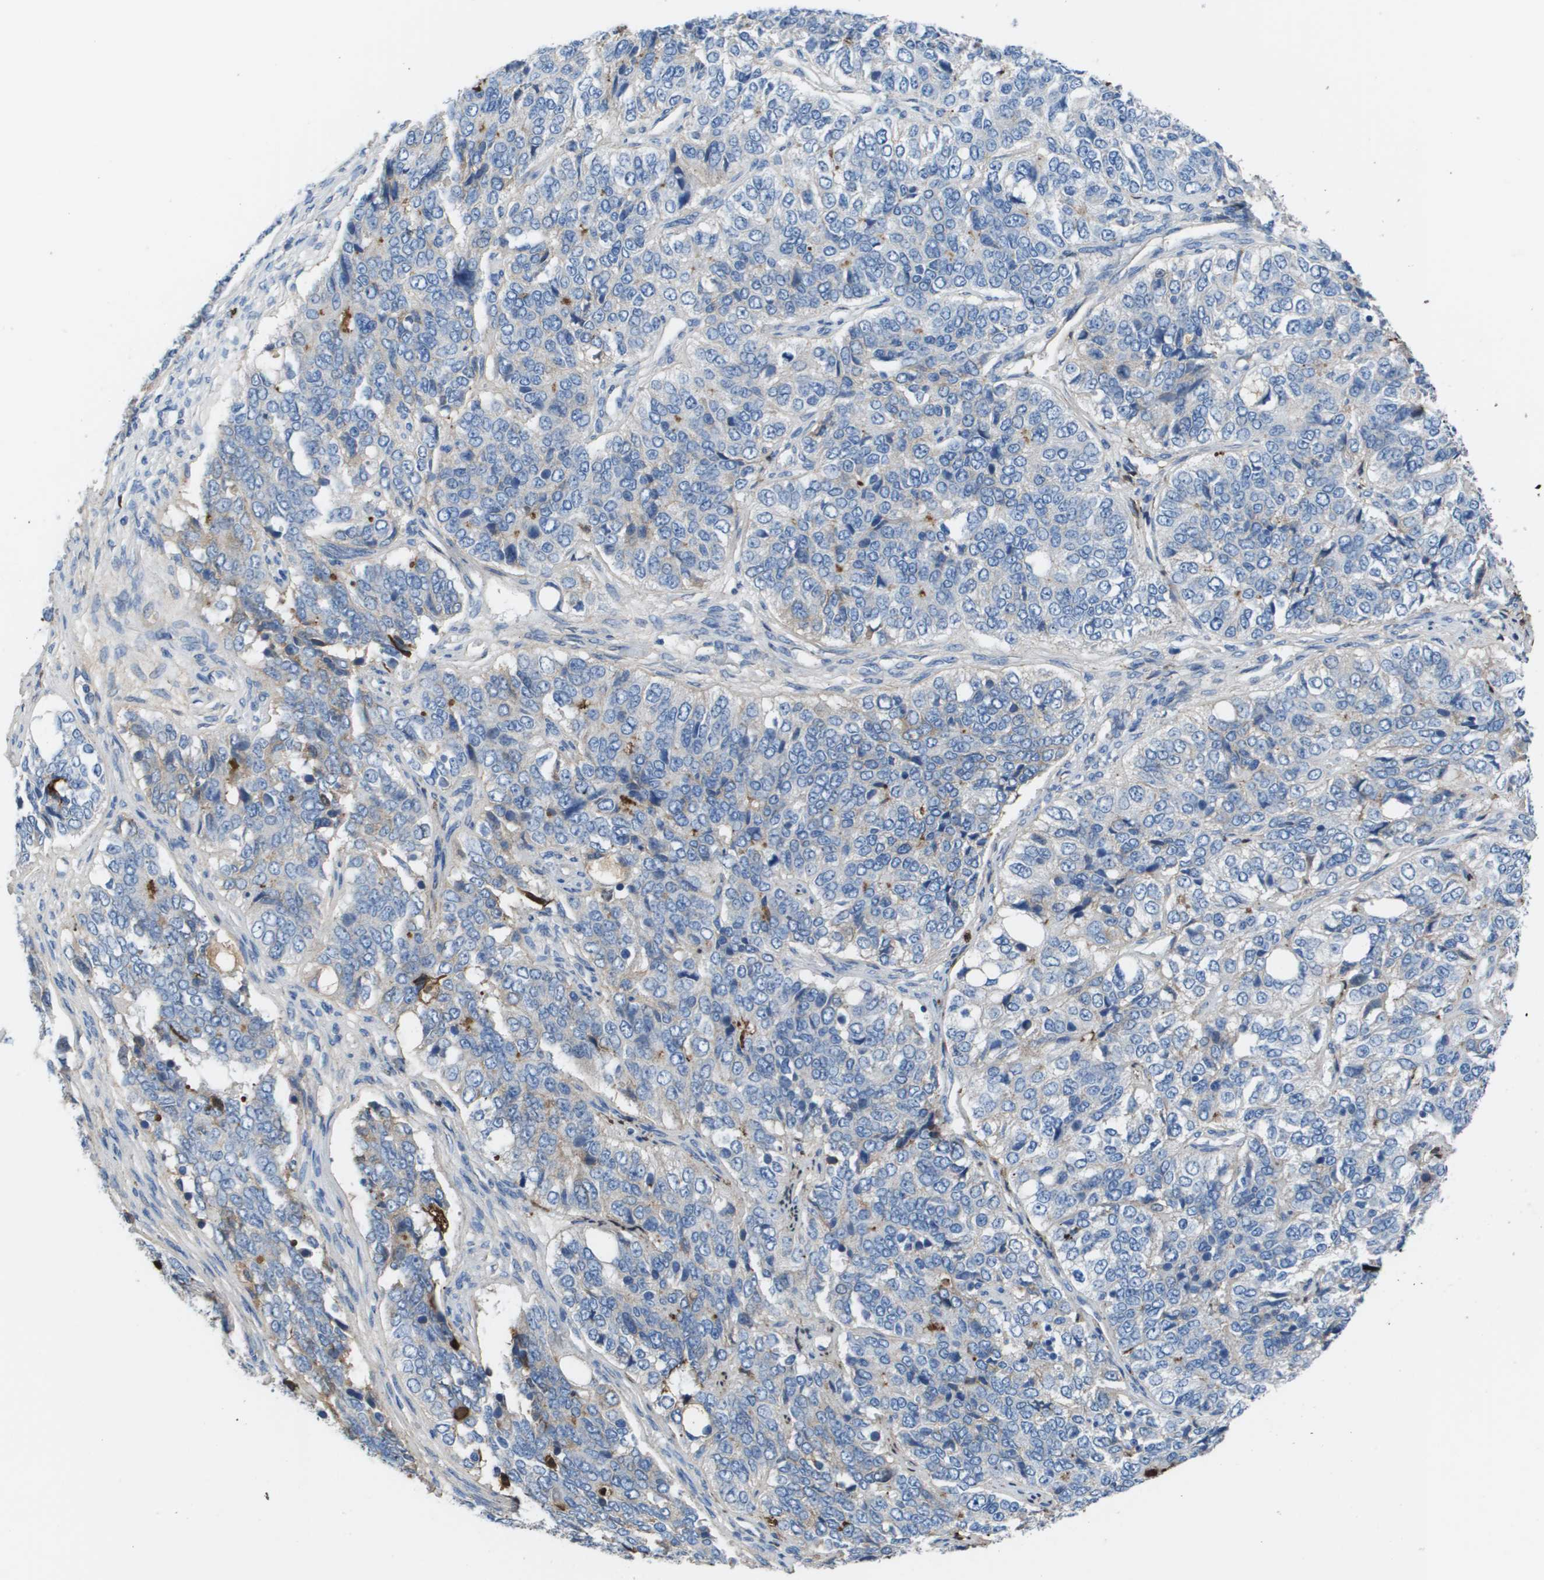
{"staining": {"intensity": "negative", "quantity": "none", "location": "none"}, "tissue": "ovarian cancer", "cell_type": "Tumor cells", "image_type": "cancer", "snomed": [{"axis": "morphology", "description": "Carcinoma, endometroid"}, {"axis": "topography", "description": "Ovary"}], "caption": "Ovarian cancer (endometroid carcinoma) was stained to show a protein in brown. There is no significant positivity in tumor cells.", "gene": "VTN", "patient": {"sex": "female", "age": 51}}